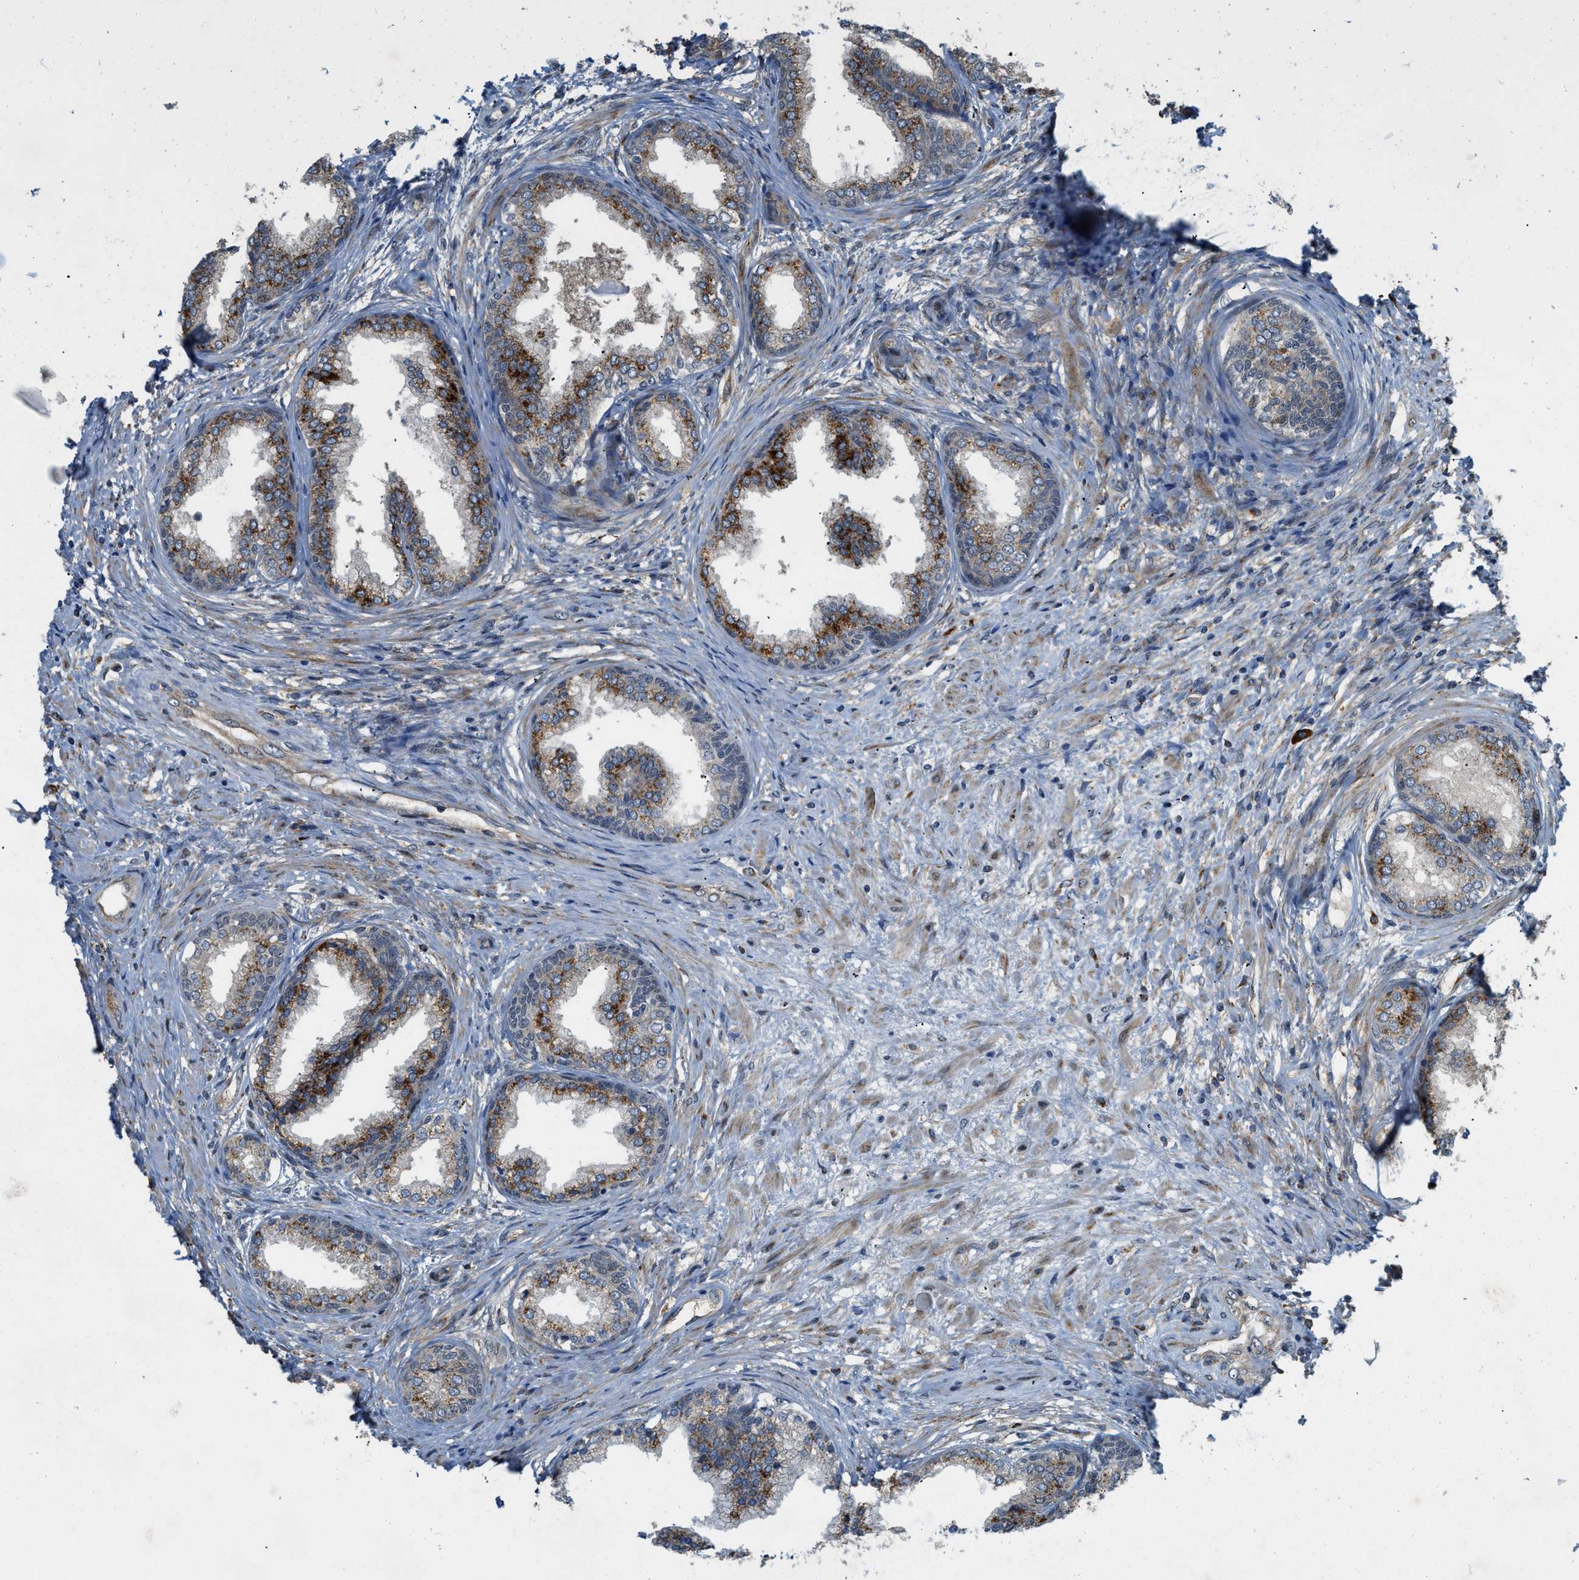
{"staining": {"intensity": "moderate", "quantity": ">75%", "location": "cytoplasmic/membranous"}, "tissue": "prostate", "cell_type": "Glandular cells", "image_type": "normal", "snomed": [{"axis": "morphology", "description": "Normal tissue, NOS"}, {"axis": "topography", "description": "Prostate"}], "caption": "Immunohistochemical staining of normal human prostate reveals moderate cytoplasmic/membranous protein positivity in about >75% of glandular cells. (DAB IHC, brown staining for protein, blue staining for nuclei).", "gene": "STARD3NL", "patient": {"sex": "male", "age": 76}}